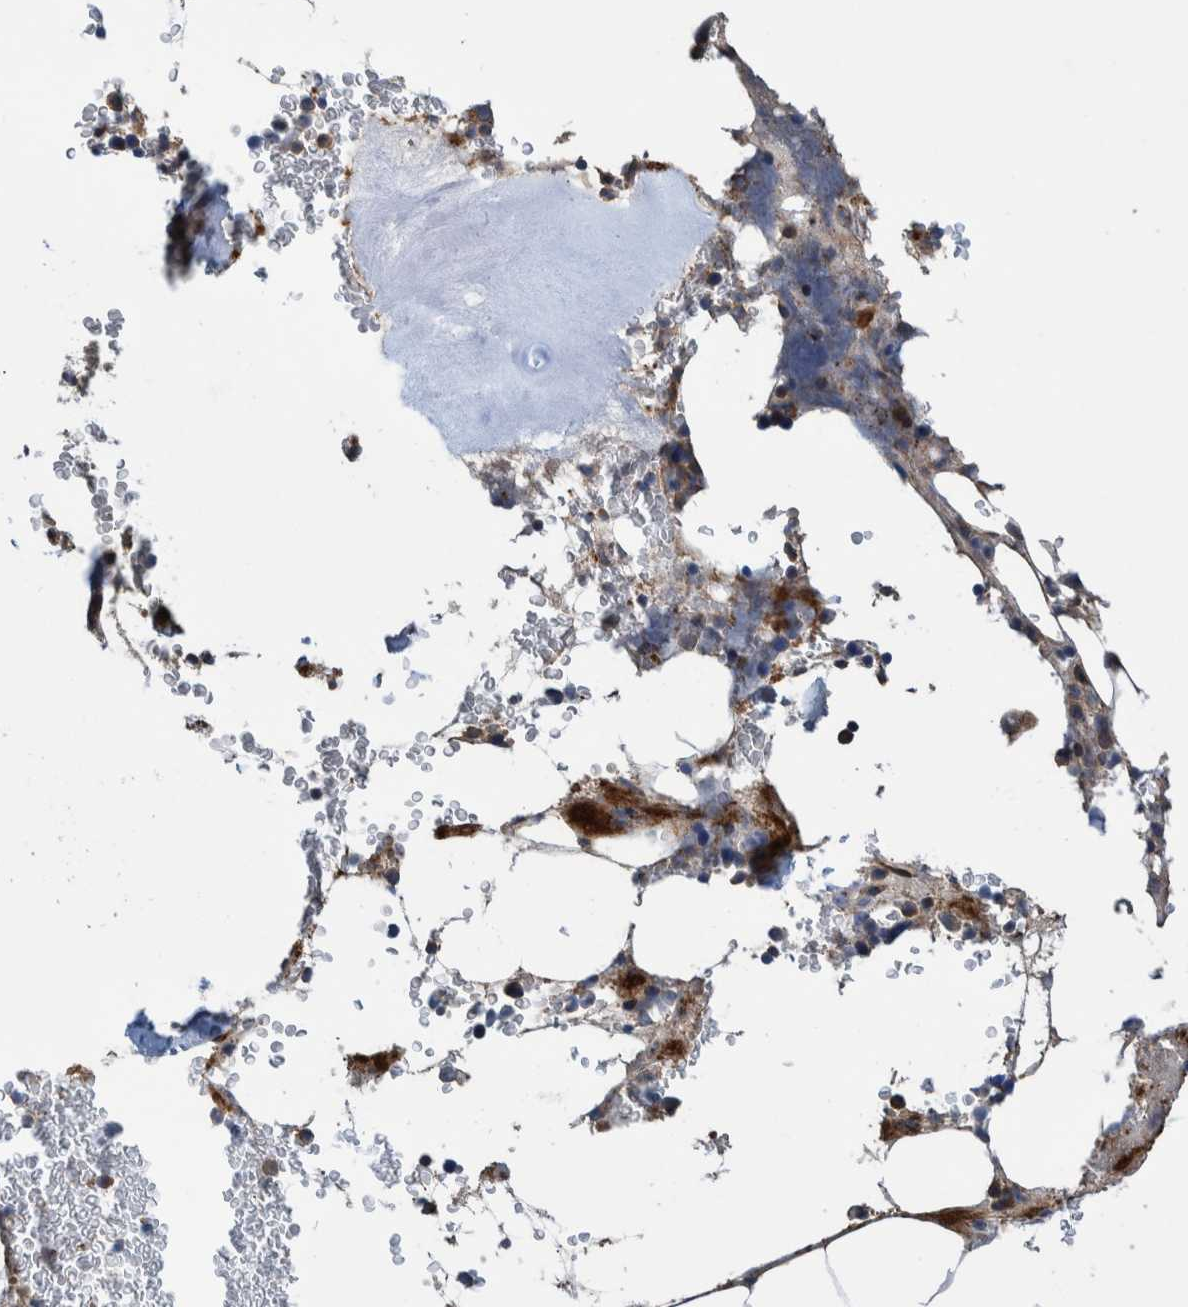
{"staining": {"intensity": "moderate", "quantity": "25%-75%", "location": "cytoplasmic/membranous"}, "tissue": "bone marrow", "cell_type": "Hematopoietic cells", "image_type": "normal", "snomed": [{"axis": "morphology", "description": "Normal tissue, NOS"}, {"axis": "topography", "description": "Bone marrow"}], "caption": "DAB immunohistochemical staining of unremarkable bone marrow demonstrates moderate cytoplasmic/membranous protein expression in about 25%-75% of hematopoietic cells. (DAB IHC with brightfield microscopy, high magnification).", "gene": "GRPEL2", "patient": {"sex": "female", "age": 81}}